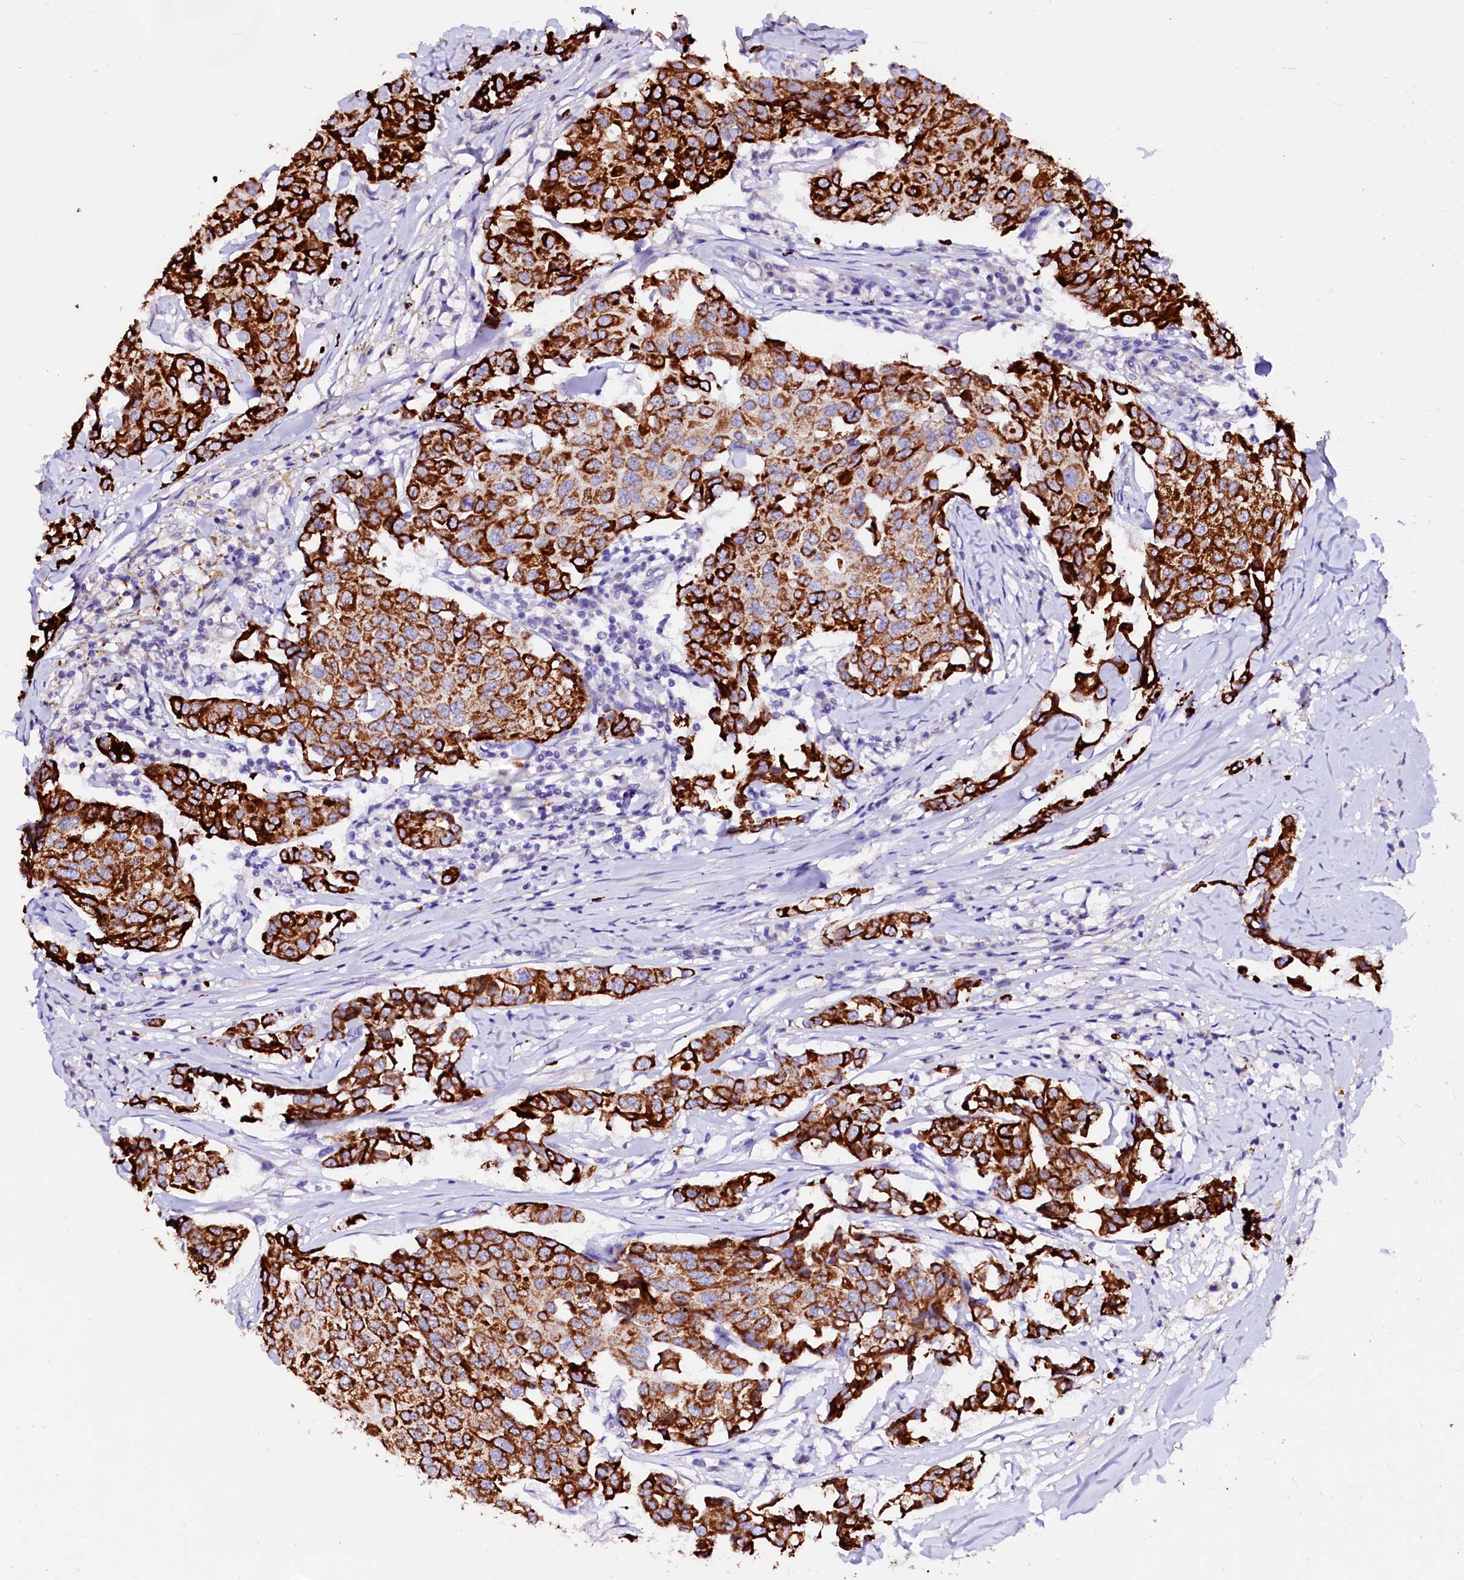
{"staining": {"intensity": "strong", "quantity": ">75%", "location": "cytoplasmic/membranous"}, "tissue": "breast cancer", "cell_type": "Tumor cells", "image_type": "cancer", "snomed": [{"axis": "morphology", "description": "Duct carcinoma"}, {"axis": "topography", "description": "Breast"}], "caption": "A histopathology image of intraductal carcinoma (breast) stained for a protein demonstrates strong cytoplasmic/membranous brown staining in tumor cells.", "gene": "MAOB", "patient": {"sex": "female", "age": 80}}